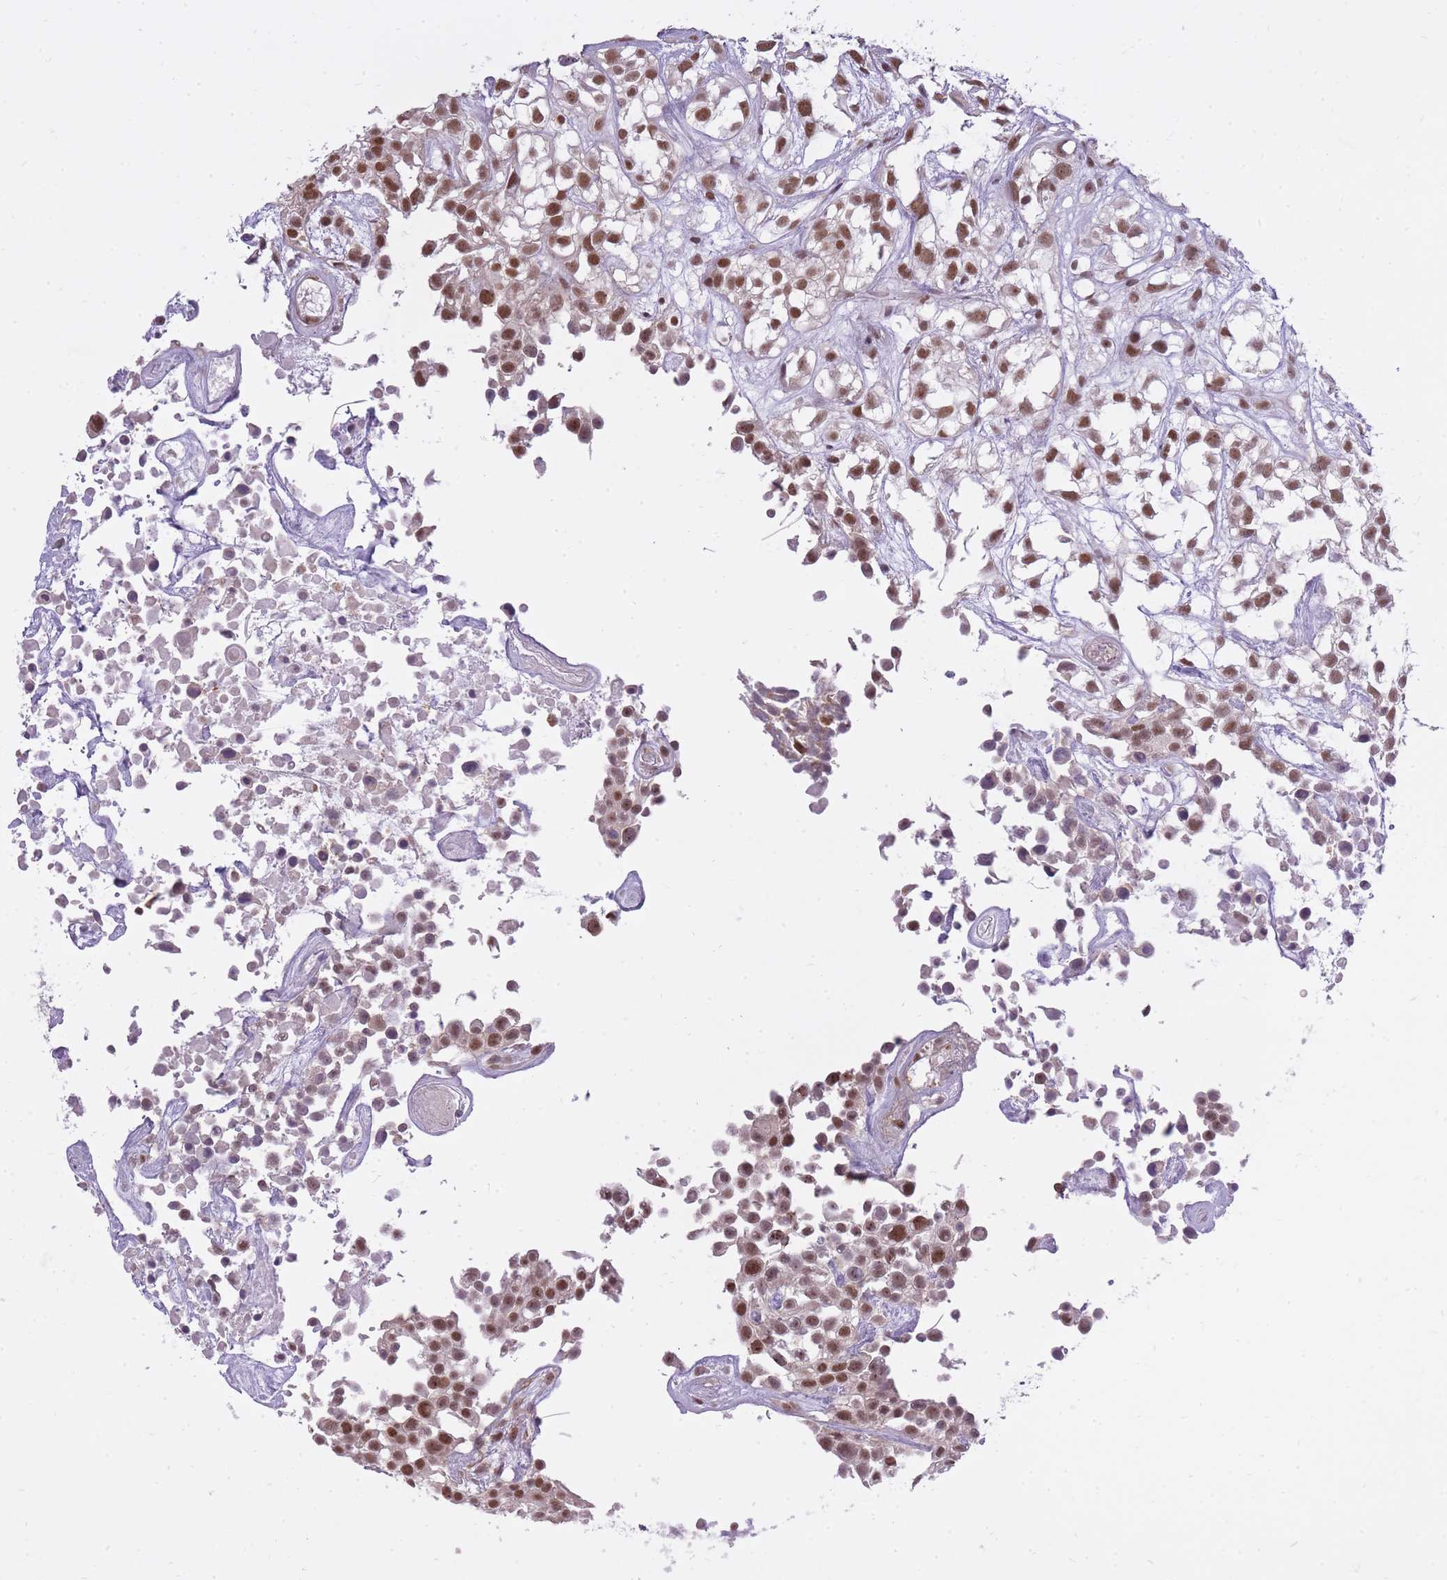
{"staining": {"intensity": "moderate", "quantity": ">75%", "location": "nuclear"}, "tissue": "urothelial cancer", "cell_type": "Tumor cells", "image_type": "cancer", "snomed": [{"axis": "morphology", "description": "Urothelial carcinoma, High grade"}, {"axis": "topography", "description": "Urinary bladder"}], "caption": "High-grade urothelial carcinoma stained for a protein (brown) displays moderate nuclear positive positivity in about >75% of tumor cells.", "gene": "TIGD1", "patient": {"sex": "male", "age": 56}}